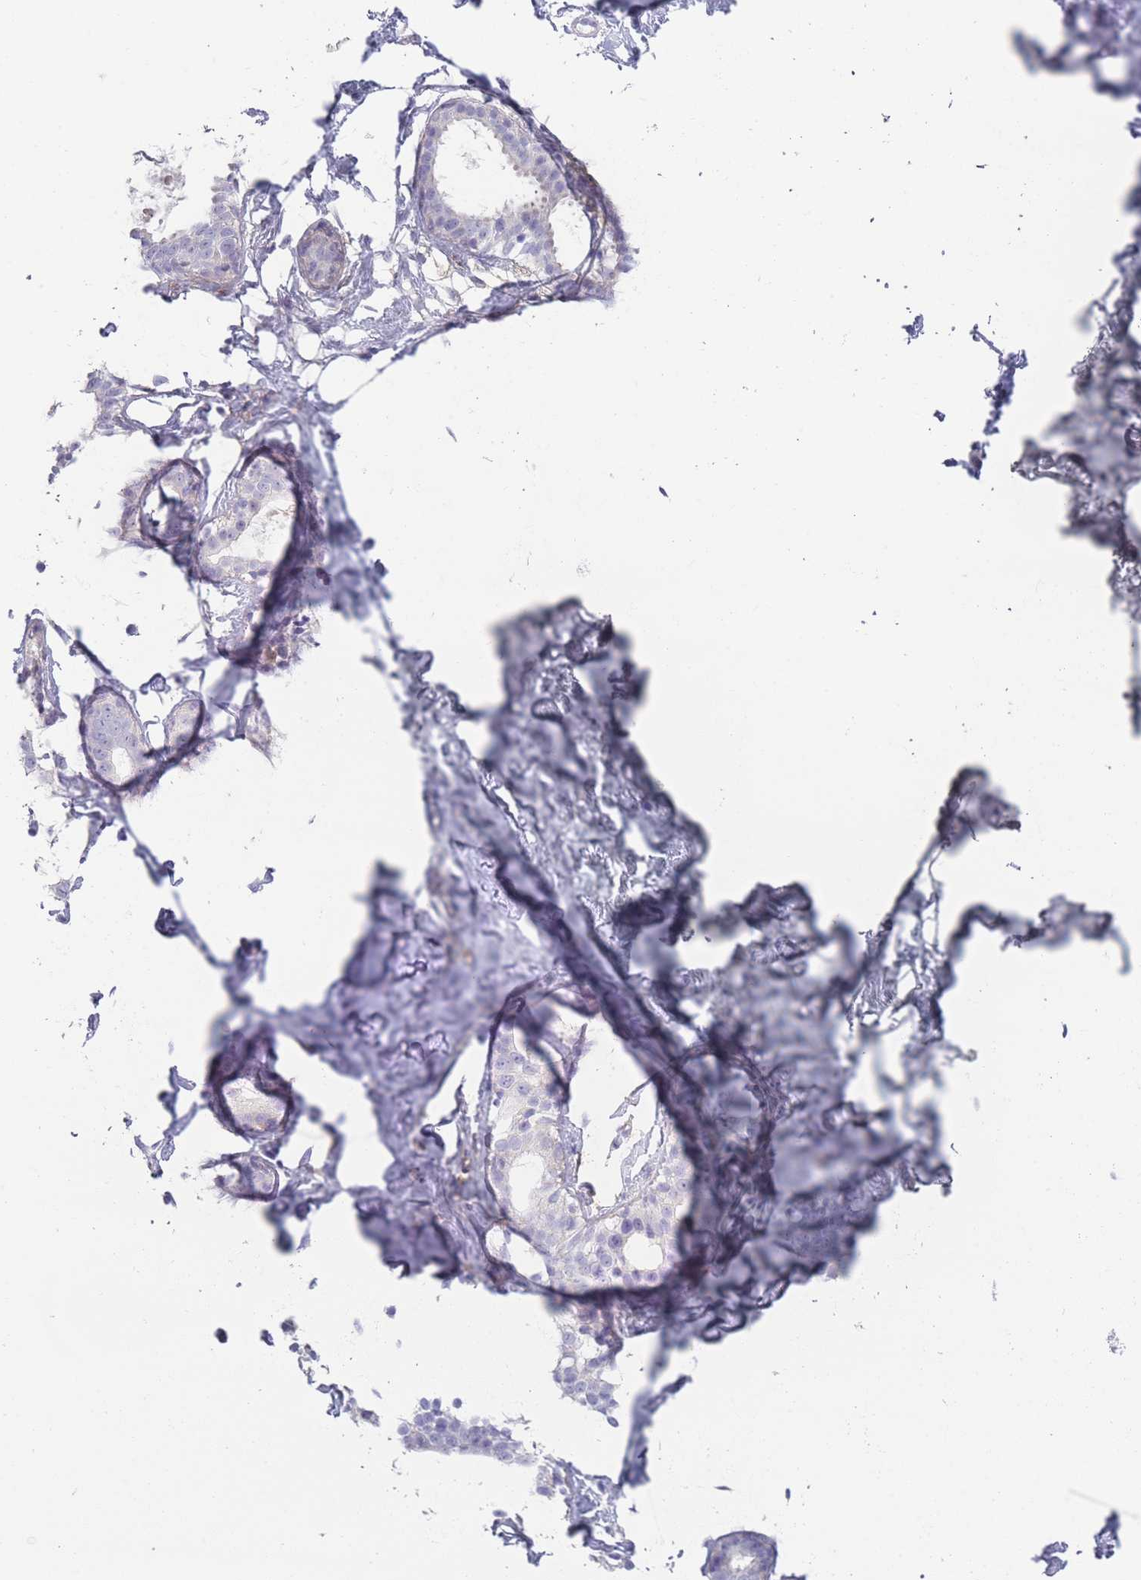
{"staining": {"intensity": "negative", "quantity": "none", "location": "none"}, "tissue": "breast", "cell_type": "Glandular cells", "image_type": "normal", "snomed": [{"axis": "morphology", "description": "Normal tissue, NOS"}, {"axis": "morphology", "description": "Adenoma, NOS"}, {"axis": "topography", "description": "Breast"}], "caption": "Immunohistochemistry micrograph of unremarkable breast: human breast stained with DAB (3,3'-diaminobenzidine) exhibits no significant protein positivity in glandular cells. (Brightfield microscopy of DAB immunohistochemistry (IHC) at high magnification).", "gene": "PAIP2B", "patient": {"sex": "female", "age": 23}}